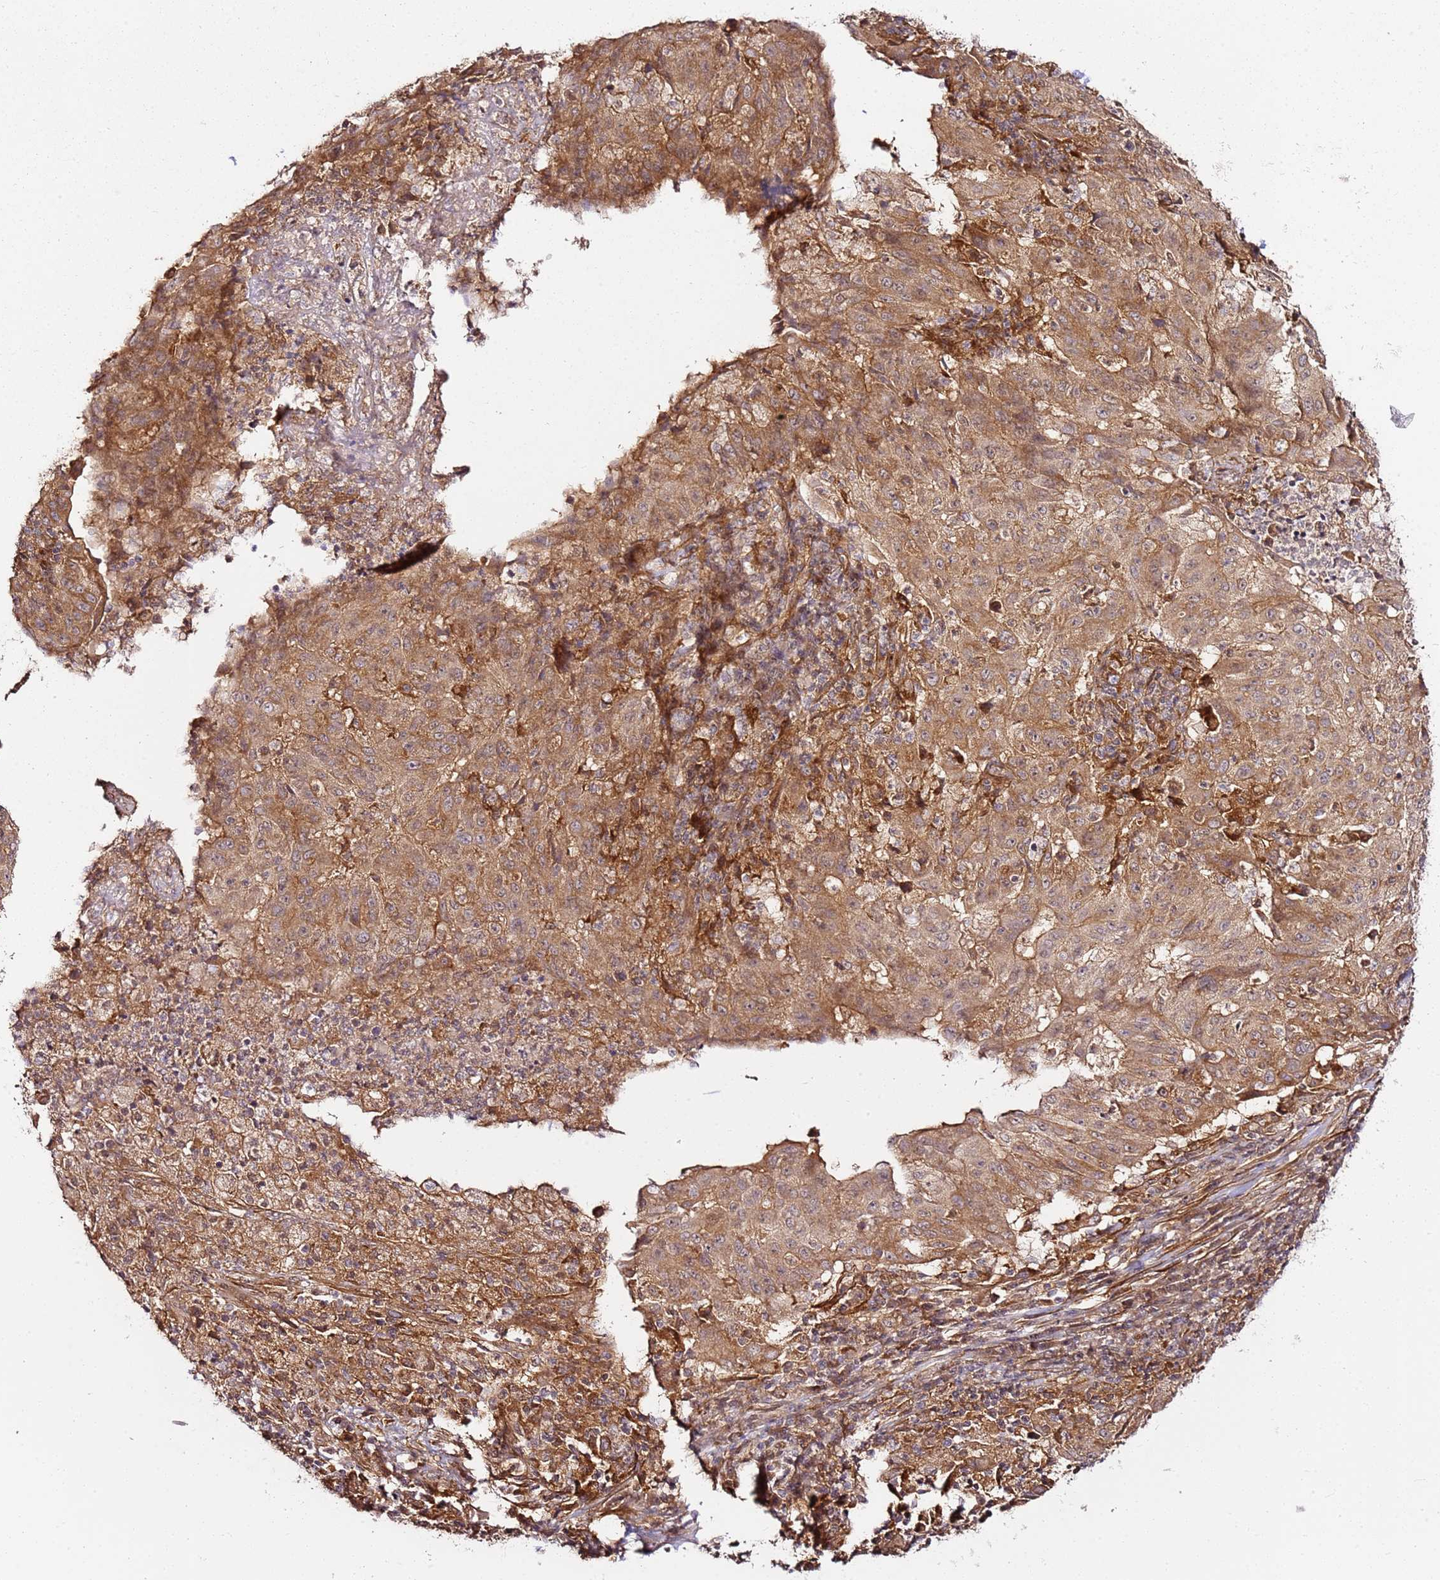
{"staining": {"intensity": "moderate", "quantity": ">75%", "location": "cytoplasmic/membranous"}, "tissue": "pancreatic cancer", "cell_type": "Tumor cells", "image_type": "cancer", "snomed": [{"axis": "morphology", "description": "Adenocarcinoma, NOS"}, {"axis": "topography", "description": "Pancreas"}], "caption": "Brown immunohistochemical staining in adenocarcinoma (pancreatic) shows moderate cytoplasmic/membranous staining in approximately >75% of tumor cells. The staining was performed using DAB (3,3'-diaminobenzidine) to visualize the protein expression in brown, while the nuclei were stained in blue with hematoxylin (Magnification: 20x).", "gene": "CCNYL1", "patient": {"sex": "male", "age": 63}}